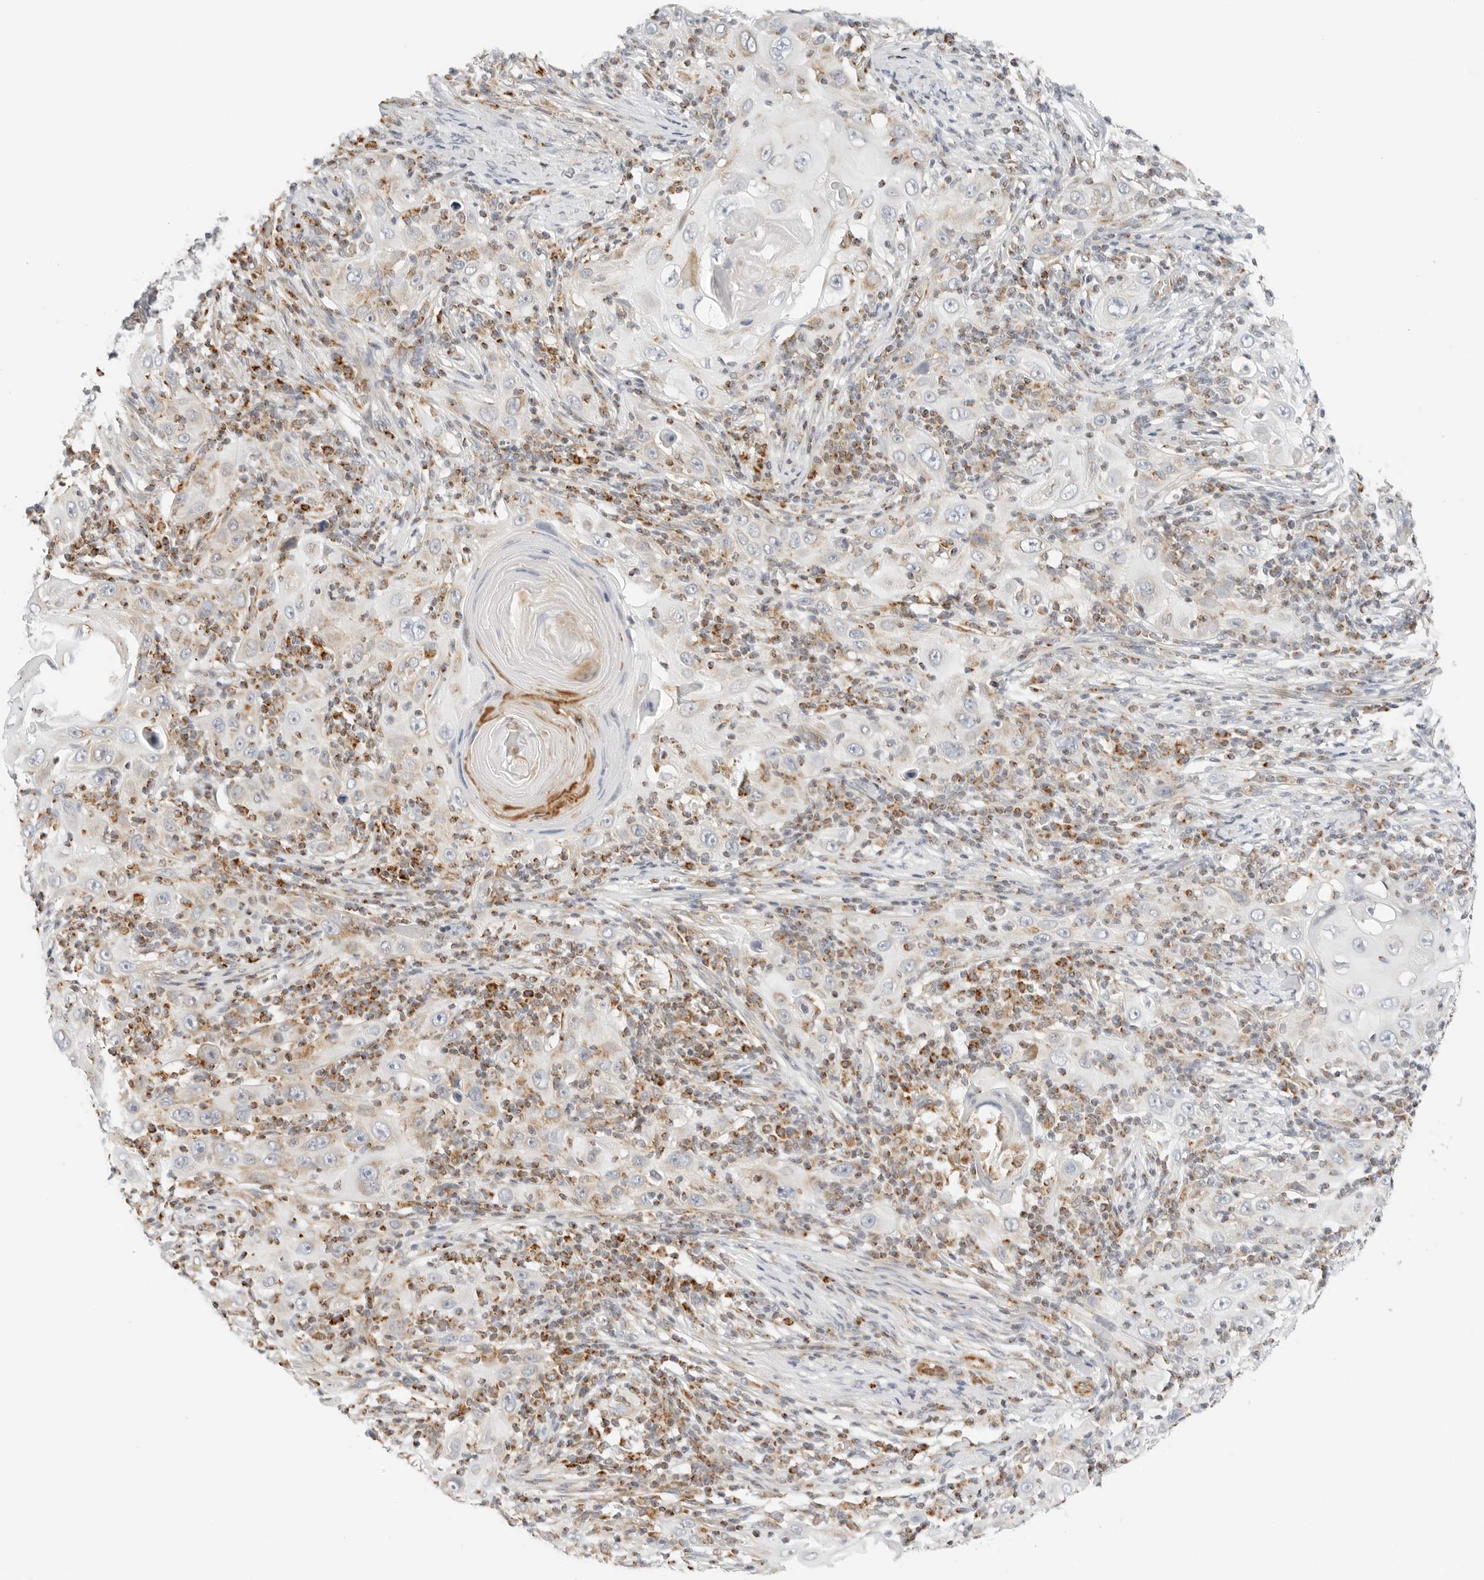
{"staining": {"intensity": "weak", "quantity": "25%-75%", "location": "cytoplasmic/membranous"}, "tissue": "skin cancer", "cell_type": "Tumor cells", "image_type": "cancer", "snomed": [{"axis": "morphology", "description": "Squamous cell carcinoma, NOS"}, {"axis": "topography", "description": "Skin"}], "caption": "High-power microscopy captured an IHC histopathology image of skin cancer, revealing weak cytoplasmic/membranous expression in approximately 25%-75% of tumor cells.", "gene": "RC3H1", "patient": {"sex": "female", "age": 88}}